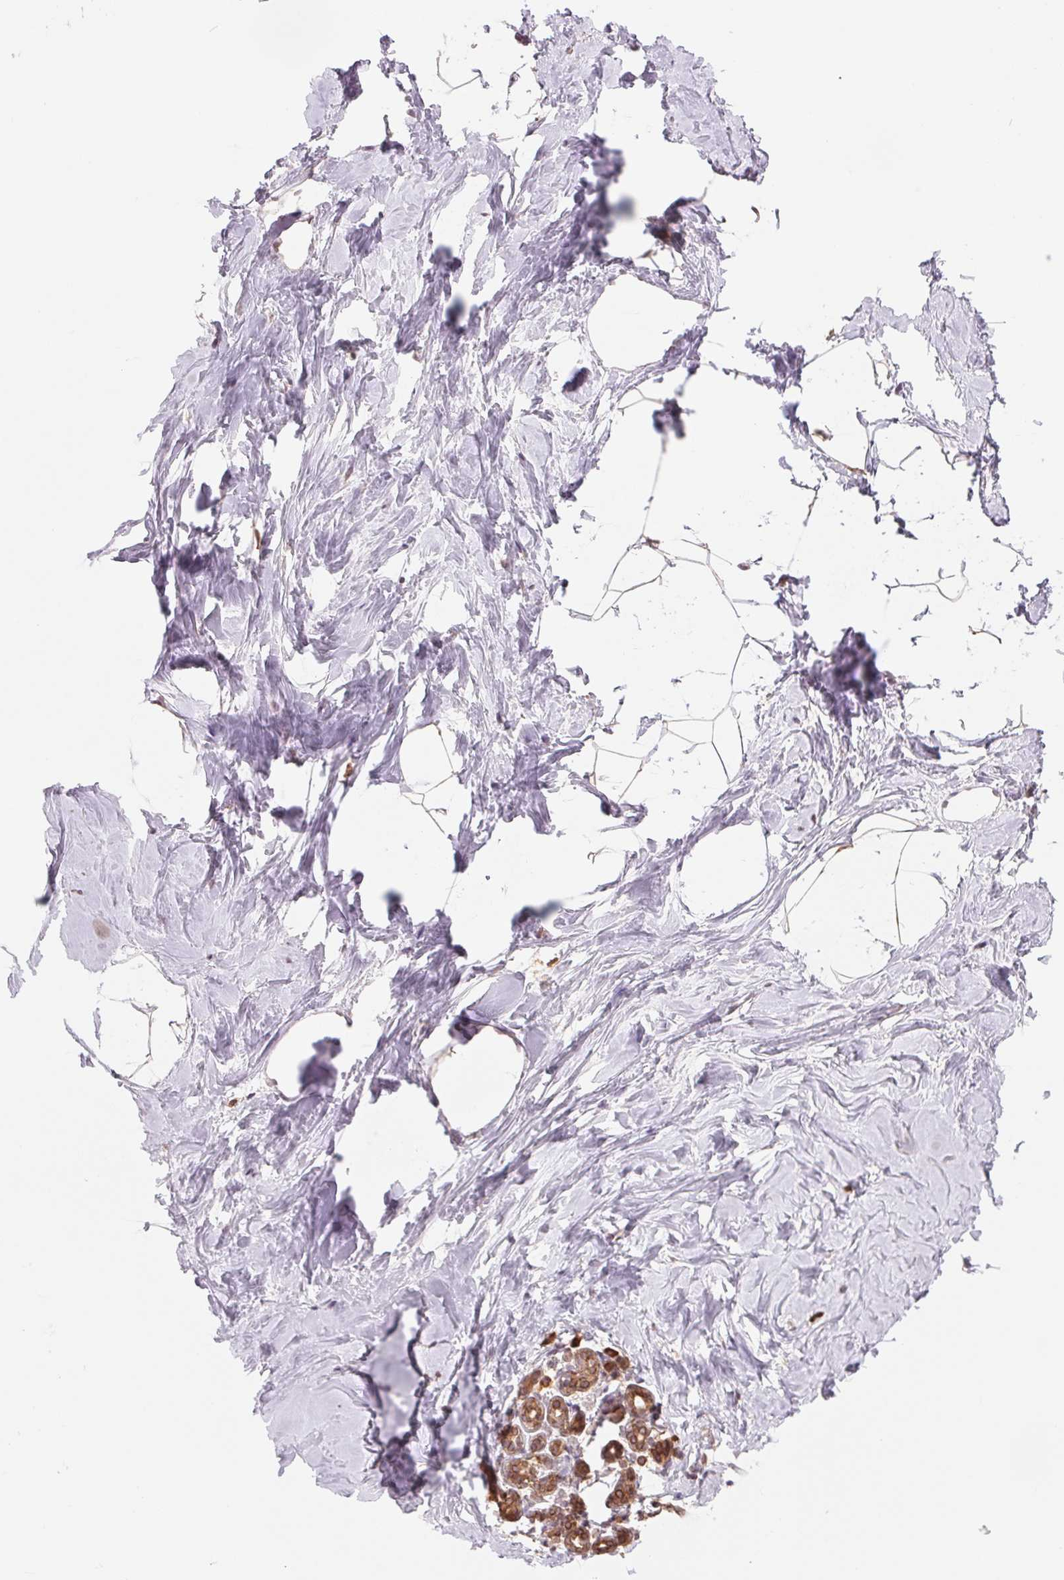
{"staining": {"intensity": "weak", "quantity": ">75%", "location": "cytoplasmic/membranous"}, "tissue": "breast", "cell_type": "Adipocytes", "image_type": "normal", "snomed": [{"axis": "morphology", "description": "Normal tissue, NOS"}, {"axis": "topography", "description": "Breast"}], "caption": "Immunohistochemical staining of benign breast exhibits >75% levels of weak cytoplasmic/membranous protein positivity in about >75% of adipocytes.", "gene": "TECR", "patient": {"sex": "female", "age": 32}}